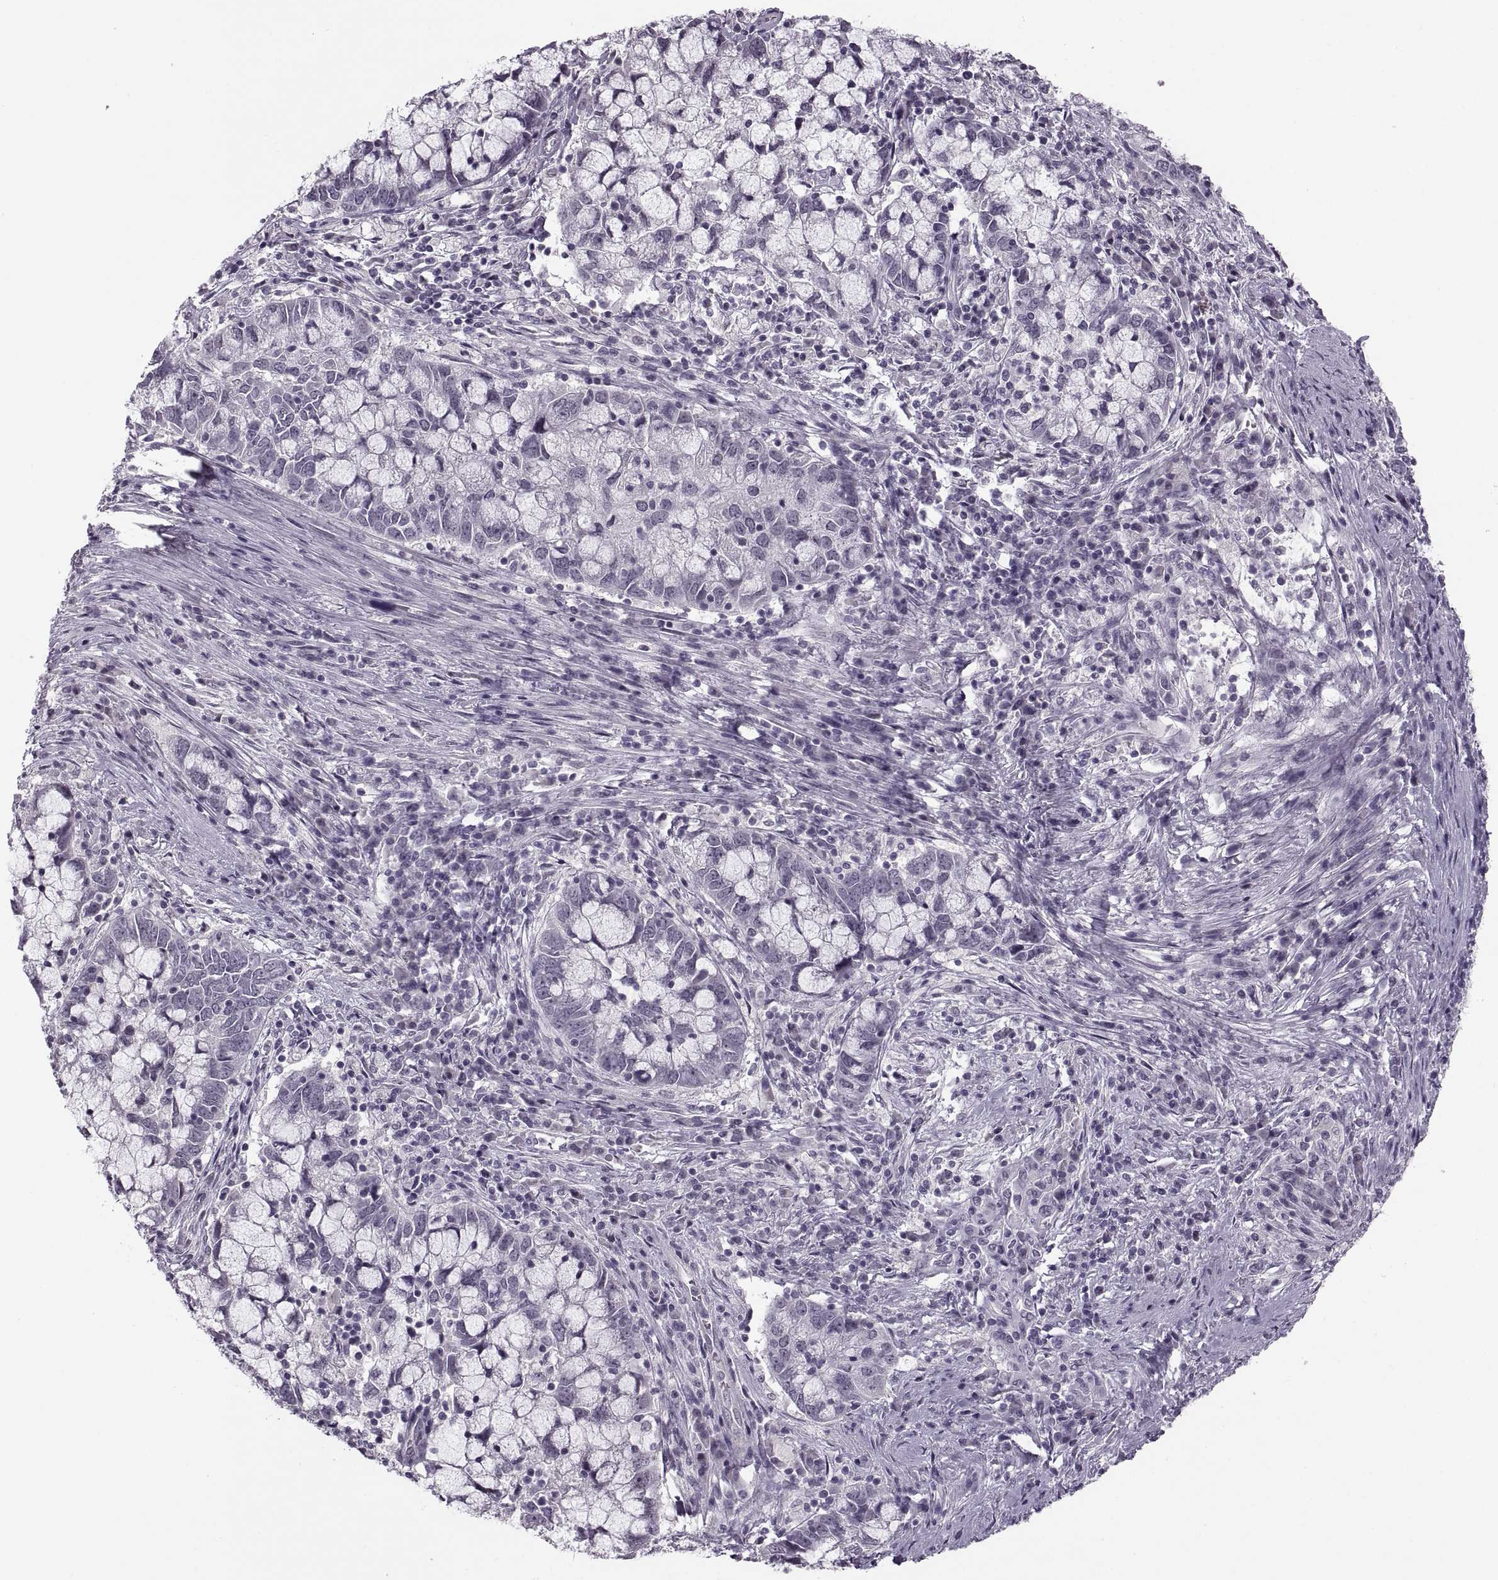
{"staining": {"intensity": "negative", "quantity": "none", "location": "none"}, "tissue": "cervical cancer", "cell_type": "Tumor cells", "image_type": "cancer", "snomed": [{"axis": "morphology", "description": "Adenocarcinoma, NOS"}, {"axis": "topography", "description": "Cervix"}], "caption": "The histopathology image exhibits no significant expression in tumor cells of cervical cancer (adenocarcinoma).", "gene": "PAGE5", "patient": {"sex": "female", "age": 40}}